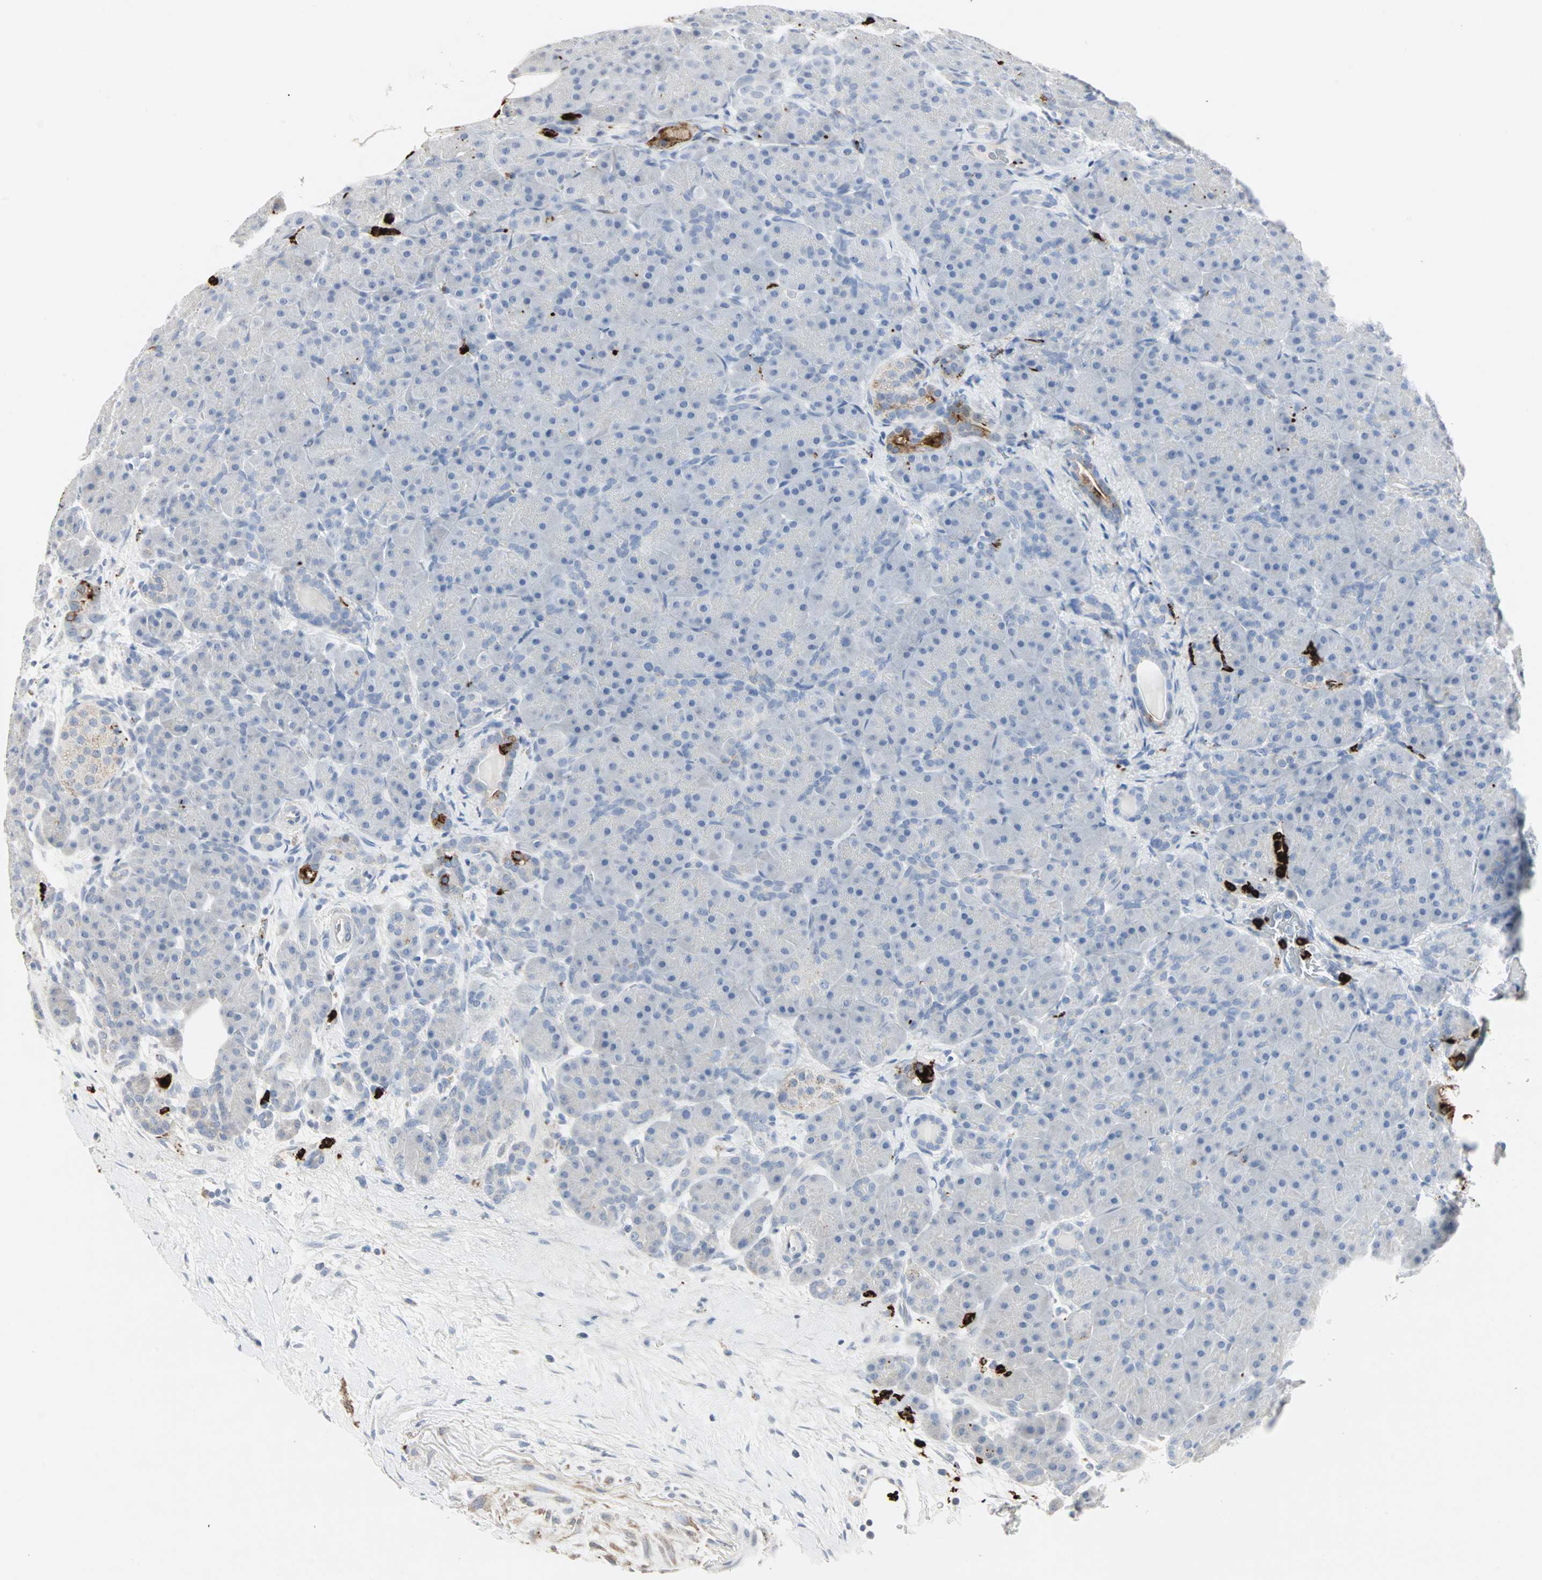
{"staining": {"intensity": "strong", "quantity": "<25%", "location": "cytoplasmic/membranous"}, "tissue": "pancreas", "cell_type": "Exocrine glandular cells", "image_type": "normal", "snomed": [{"axis": "morphology", "description": "Normal tissue, NOS"}, {"axis": "topography", "description": "Pancreas"}], "caption": "Exocrine glandular cells show medium levels of strong cytoplasmic/membranous staining in about <25% of cells in unremarkable human pancreas.", "gene": "CEACAM6", "patient": {"sex": "male", "age": 66}}